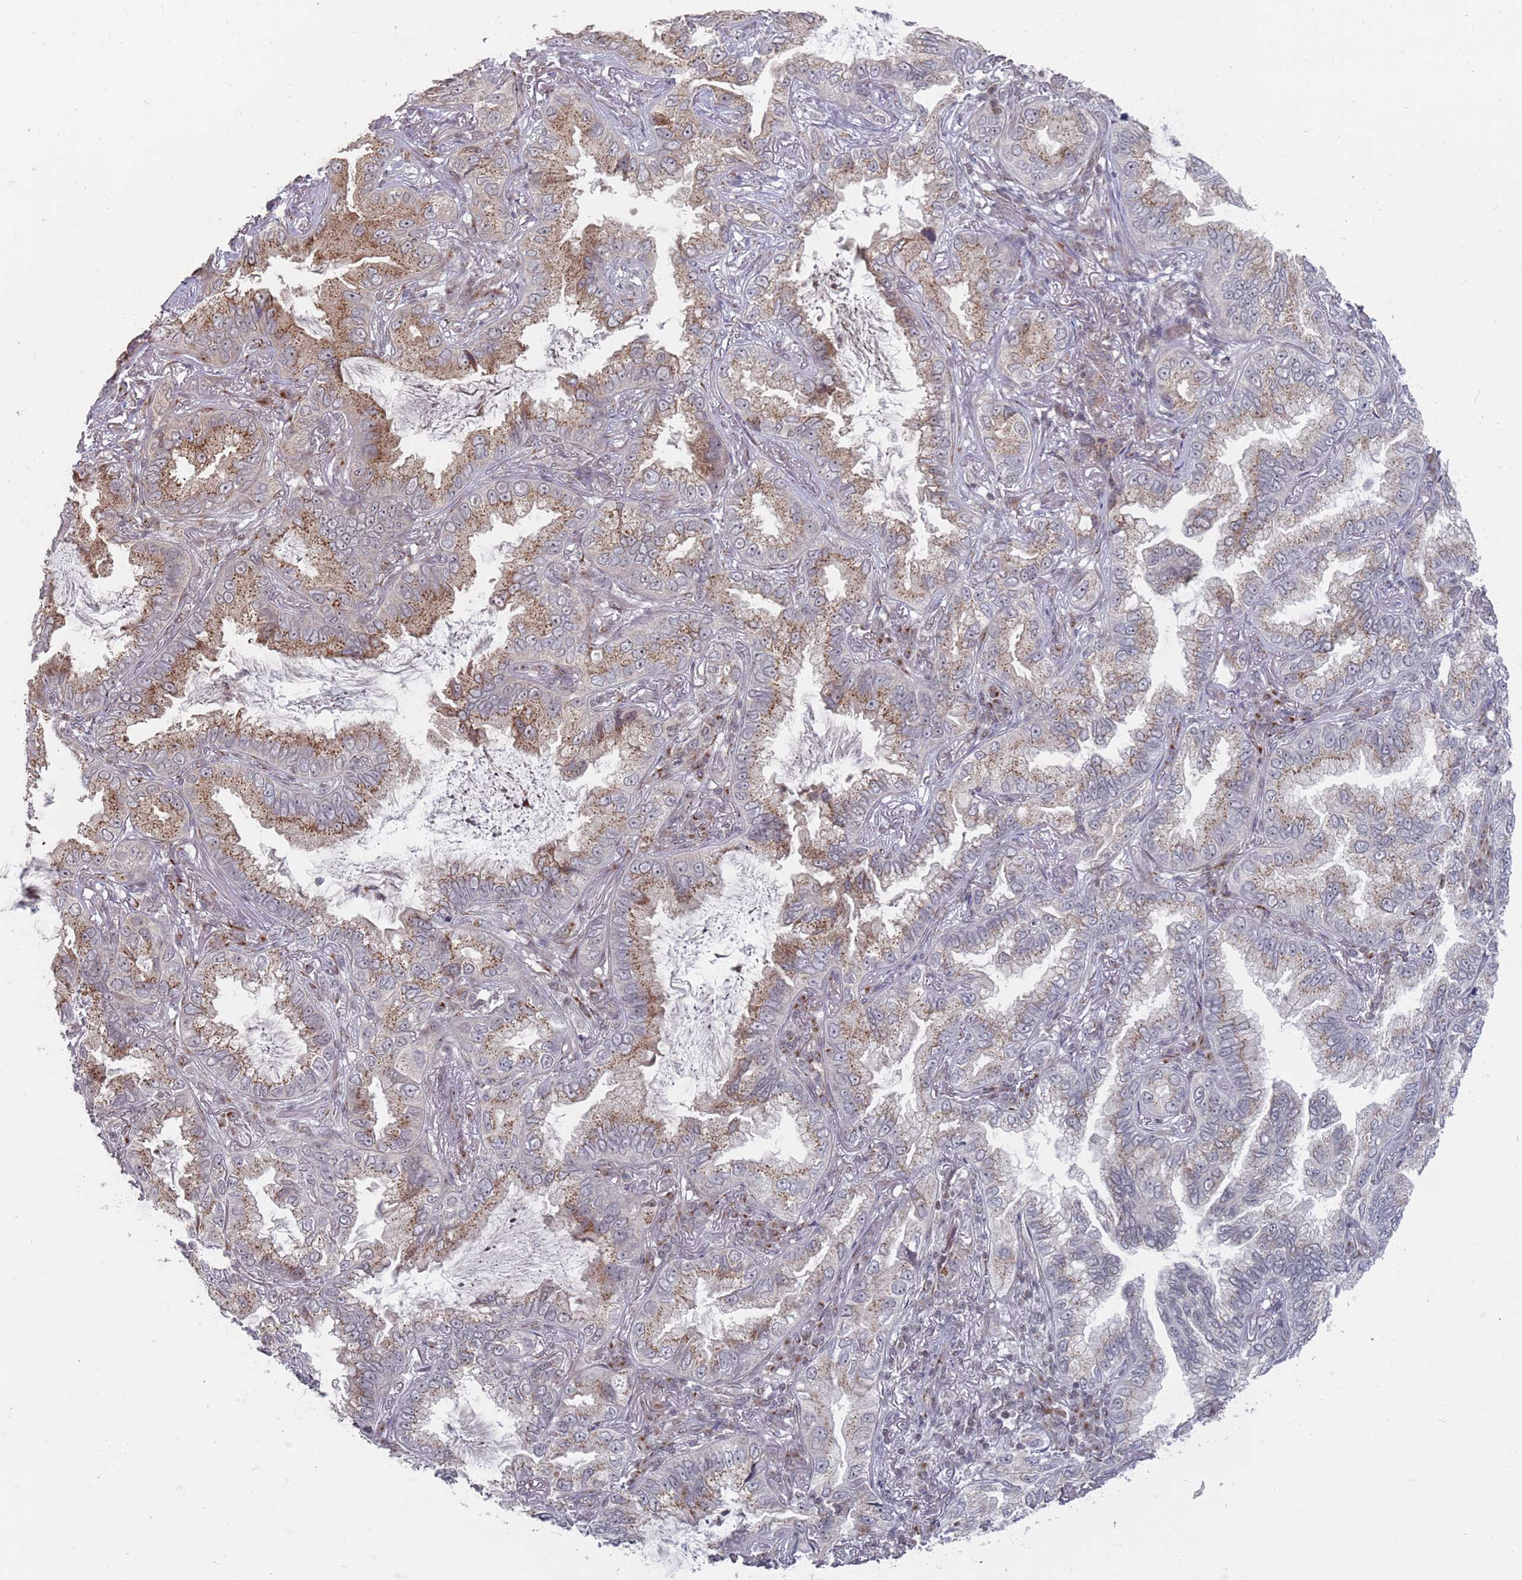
{"staining": {"intensity": "moderate", "quantity": ">75%", "location": "cytoplasmic/membranous"}, "tissue": "lung cancer", "cell_type": "Tumor cells", "image_type": "cancer", "snomed": [{"axis": "morphology", "description": "Adenocarcinoma, NOS"}, {"axis": "topography", "description": "Lung"}], "caption": "Immunohistochemical staining of human adenocarcinoma (lung) shows moderate cytoplasmic/membranous protein positivity in about >75% of tumor cells.", "gene": "FMO4", "patient": {"sex": "female", "age": 69}}